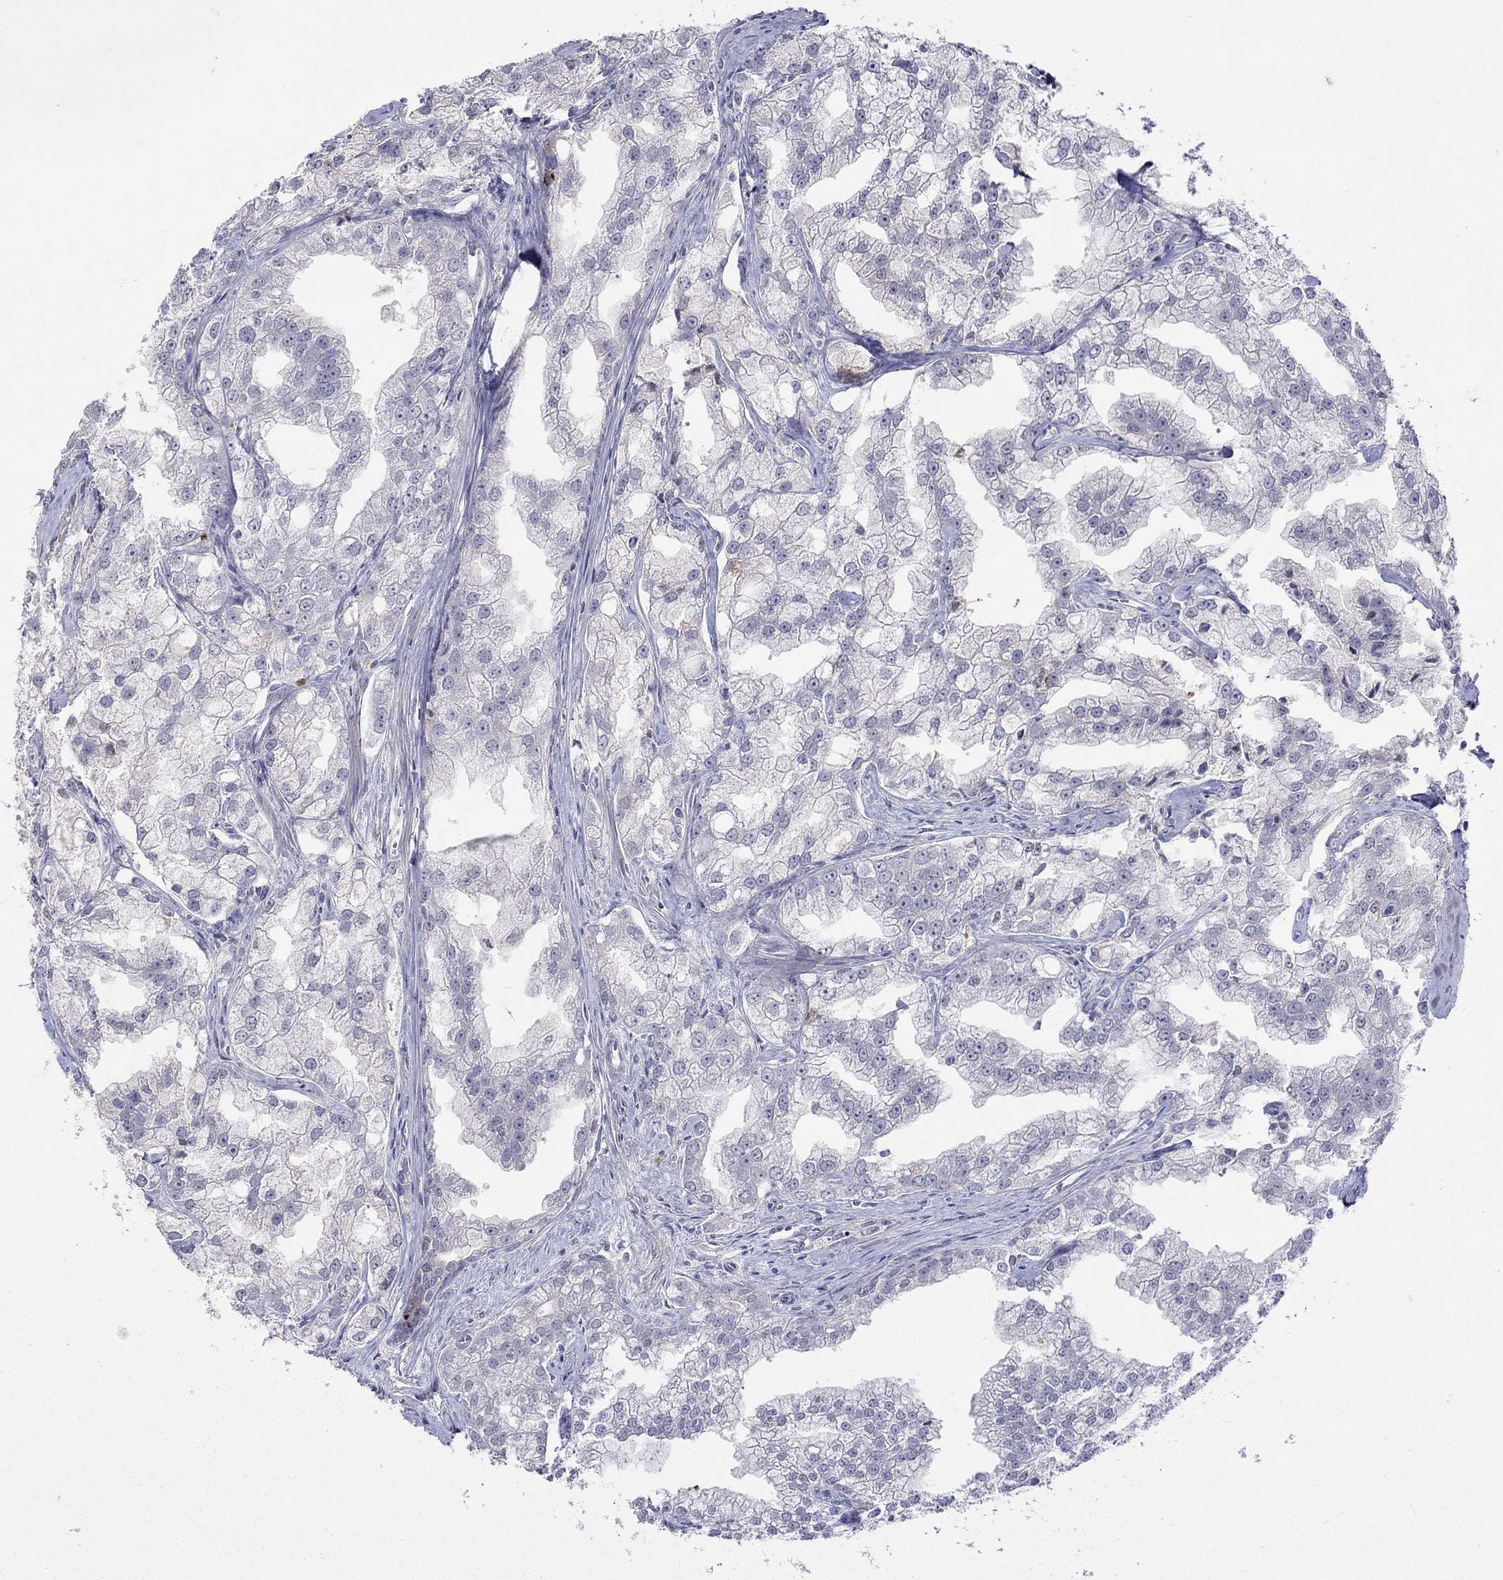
{"staining": {"intensity": "negative", "quantity": "none", "location": "none"}, "tissue": "prostate cancer", "cell_type": "Tumor cells", "image_type": "cancer", "snomed": [{"axis": "morphology", "description": "Adenocarcinoma, NOS"}, {"axis": "topography", "description": "Prostate"}], "caption": "The image demonstrates no significant staining in tumor cells of prostate cancer.", "gene": "SERPINA3", "patient": {"sex": "male", "age": 70}}